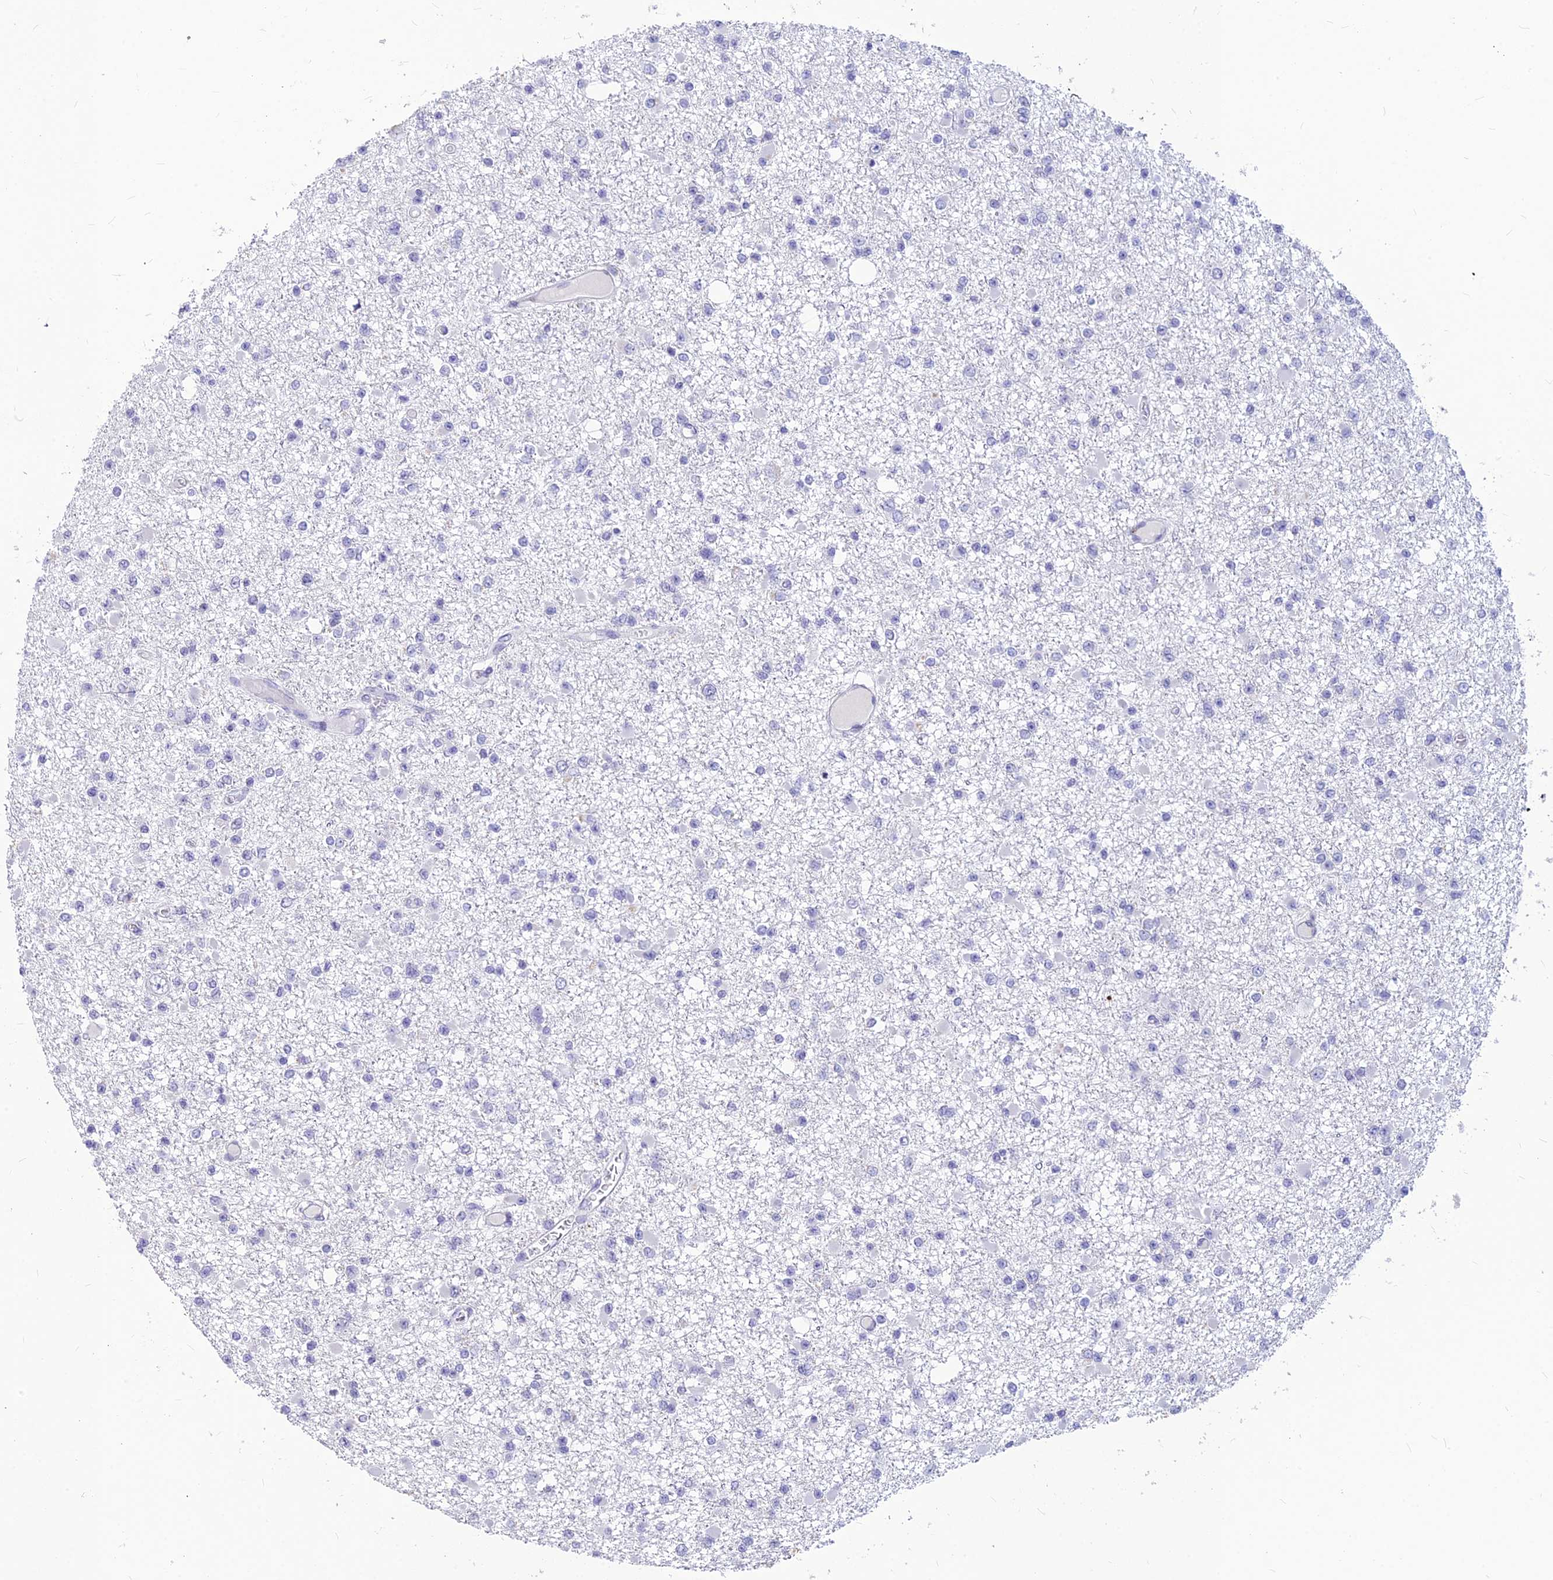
{"staining": {"intensity": "negative", "quantity": "none", "location": "none"}, "tissue": "glioma", "cell_type": "Tumor cells", "image_type": "cancer", "snomed": [{"axis": "morphology", "description": "Glioma, malignant, Low grade"}, {"axis": "topography", "description": "Brain"}], "caption": "IHC histopathology image of human malignant glioma (low-grade) stained for a protein (brown), which shows no expression in tumor cells.", "gene": "PRPS1", "patient": {"sex": "female", "age": 22}}